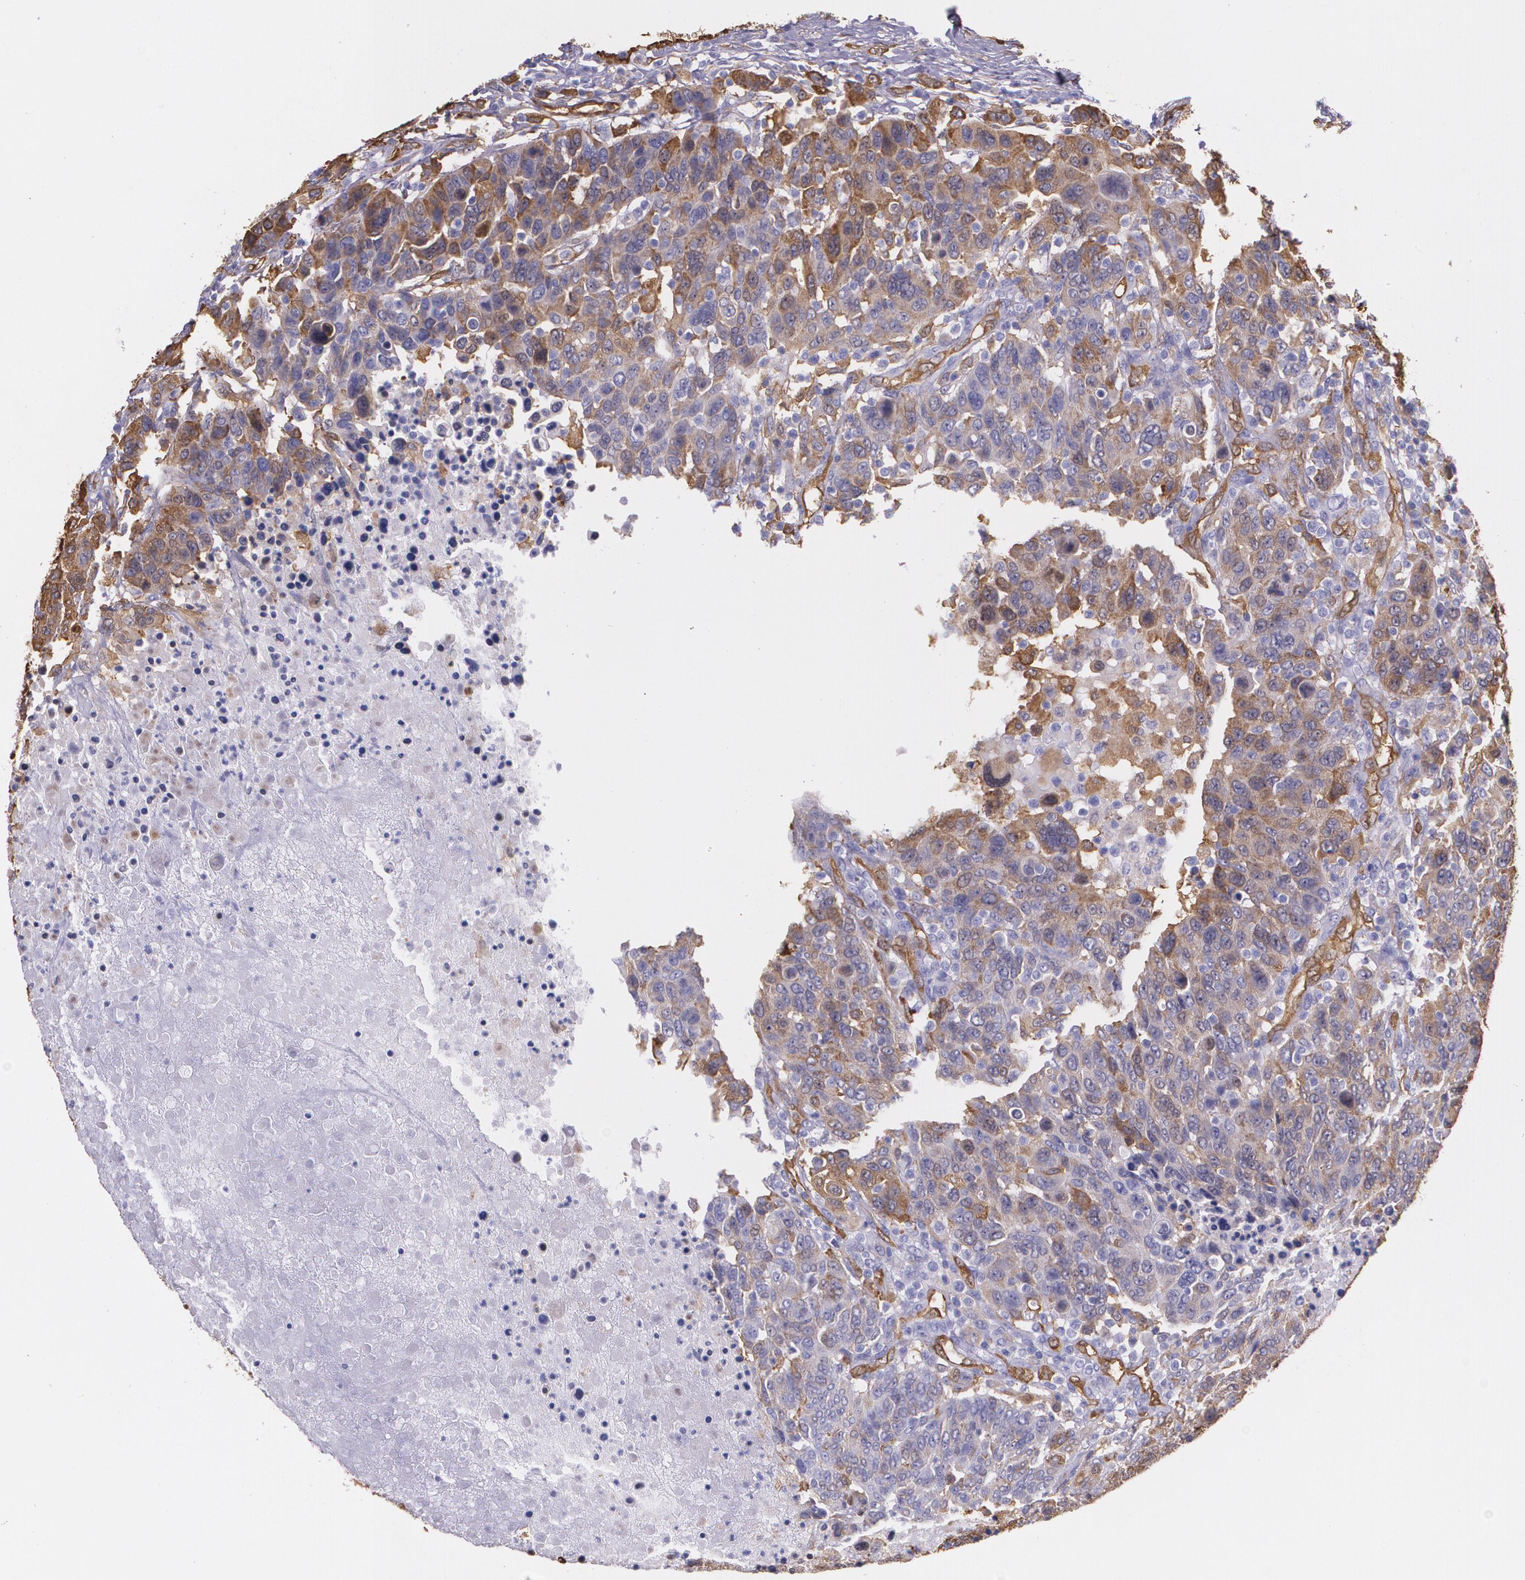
{"staining": {"intensity": "weak", "quantity": "<25%", "location": "cytoplasmic/membranous"}, "tissue": "breast cancer", "cell_type": "Tumor cells", "image_type": "cancer", "snomed": [{"axis": "morphology", "description": "Duct carcinoma"}, {"axis": "topography", "description": "Breast"}], "caption": "The photomicrograph shows no staining of tumor cells in breast cancer. Brightfield microscopy of immunohistochemistry stained with DAB (brown) and hematoxylin (blue), captured at high magnification.", "gene": "MMP2", "patient": {"sex": "female", "age": 37}}